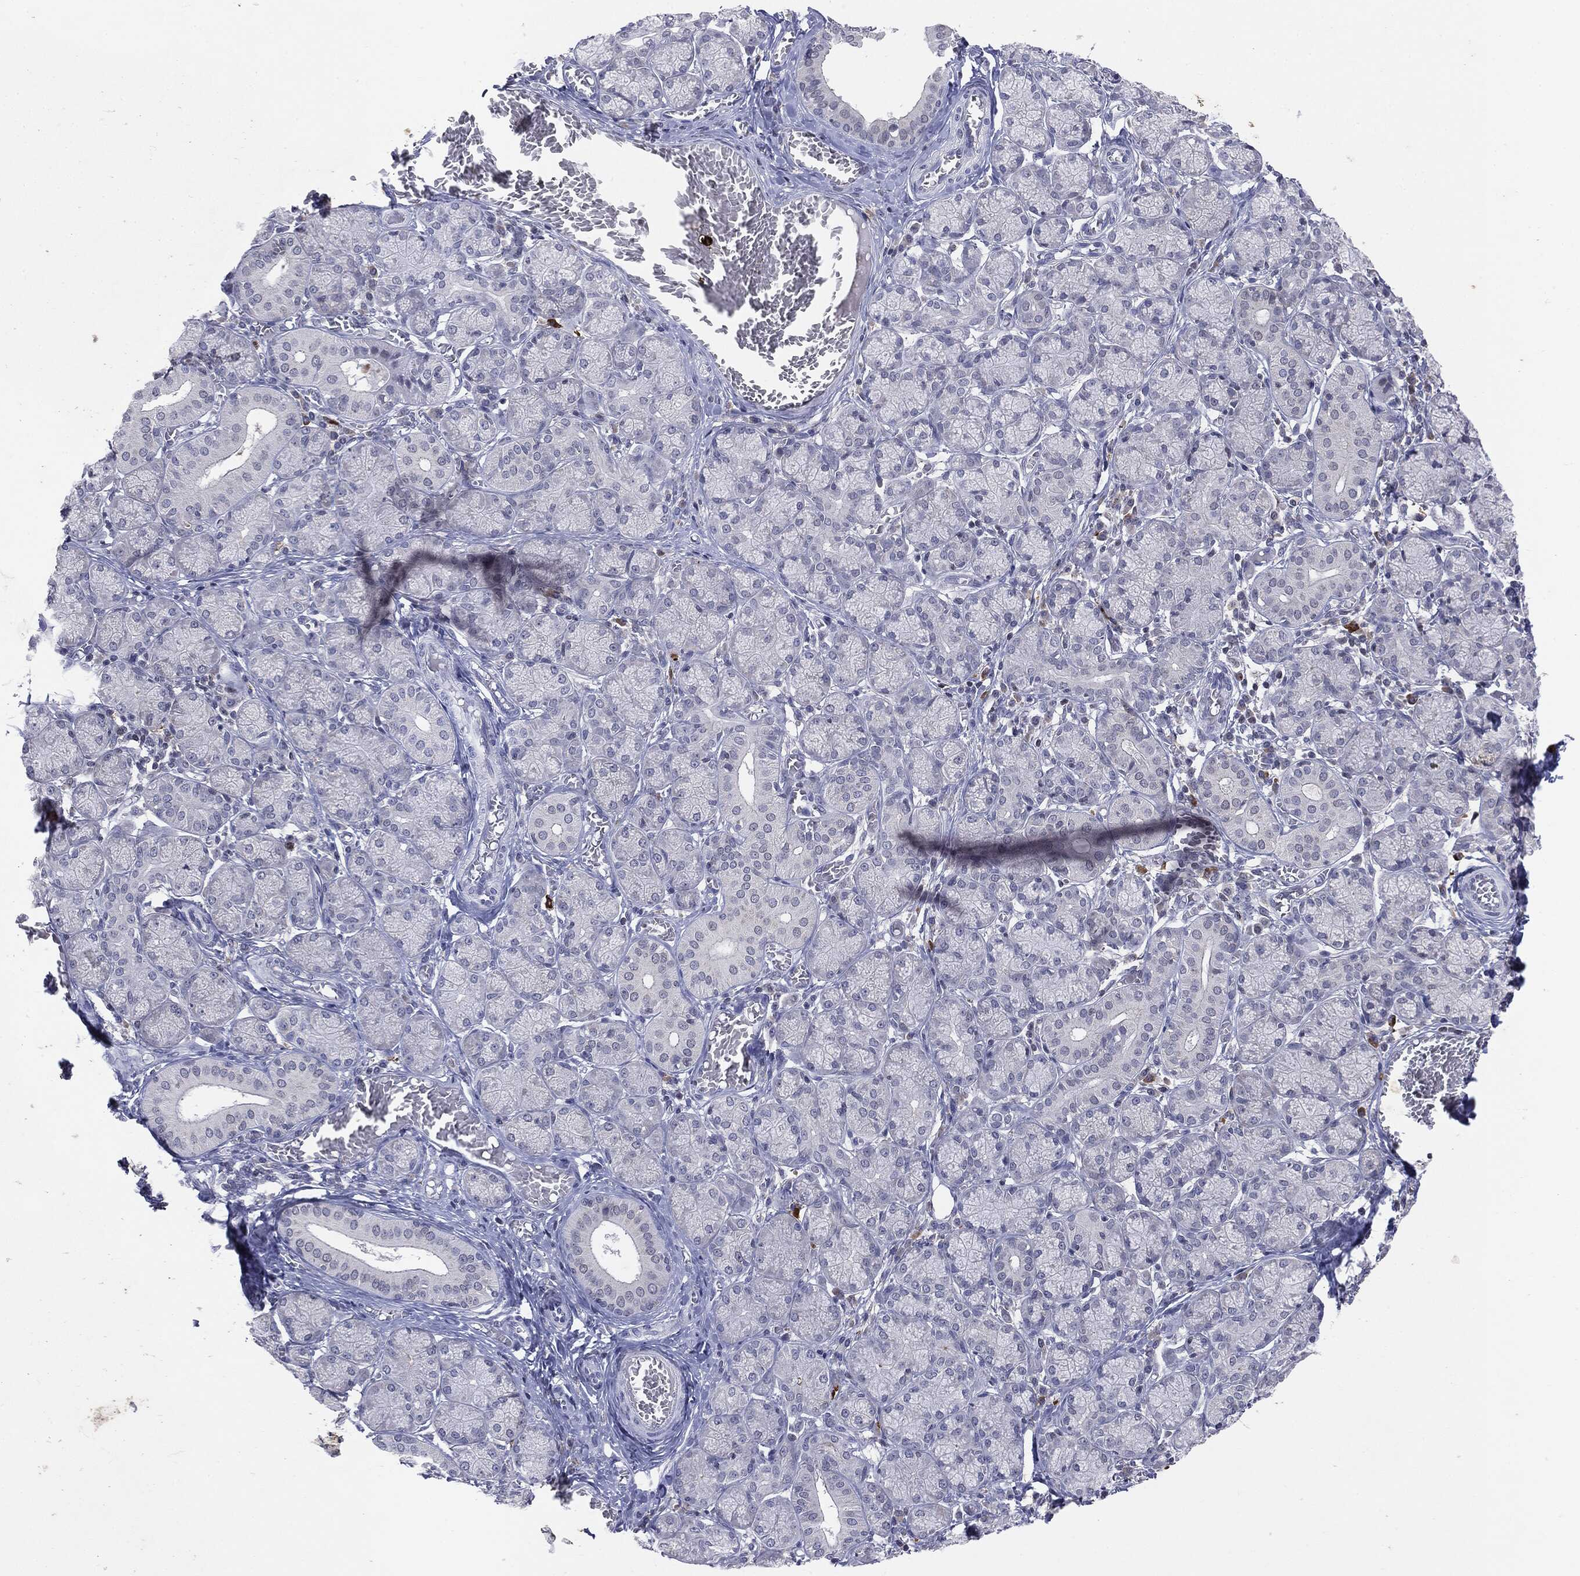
{"staining": {"intensity": "negative", "quantity": "none", "location": "none"}, "tissue": "salivary gland", "cell_type": "Glandular cells", "image_type": "normal", "snomed": [{"axis": "morphology", "description": "Normal tissue, NOS"}, {"axis": "topography", "description": "Salivary gland"}, {"axis": "topography", "description": "Peripheral nerve tissue"}], "caption": "Immunohistochemistry (IHC) image of unremarkable salivary gland: salivary gland stained with DAB displays no significant protein staining in glandular cells.", "gene": "KIF2C", "patient": {"sex": "female", "age": 24}}